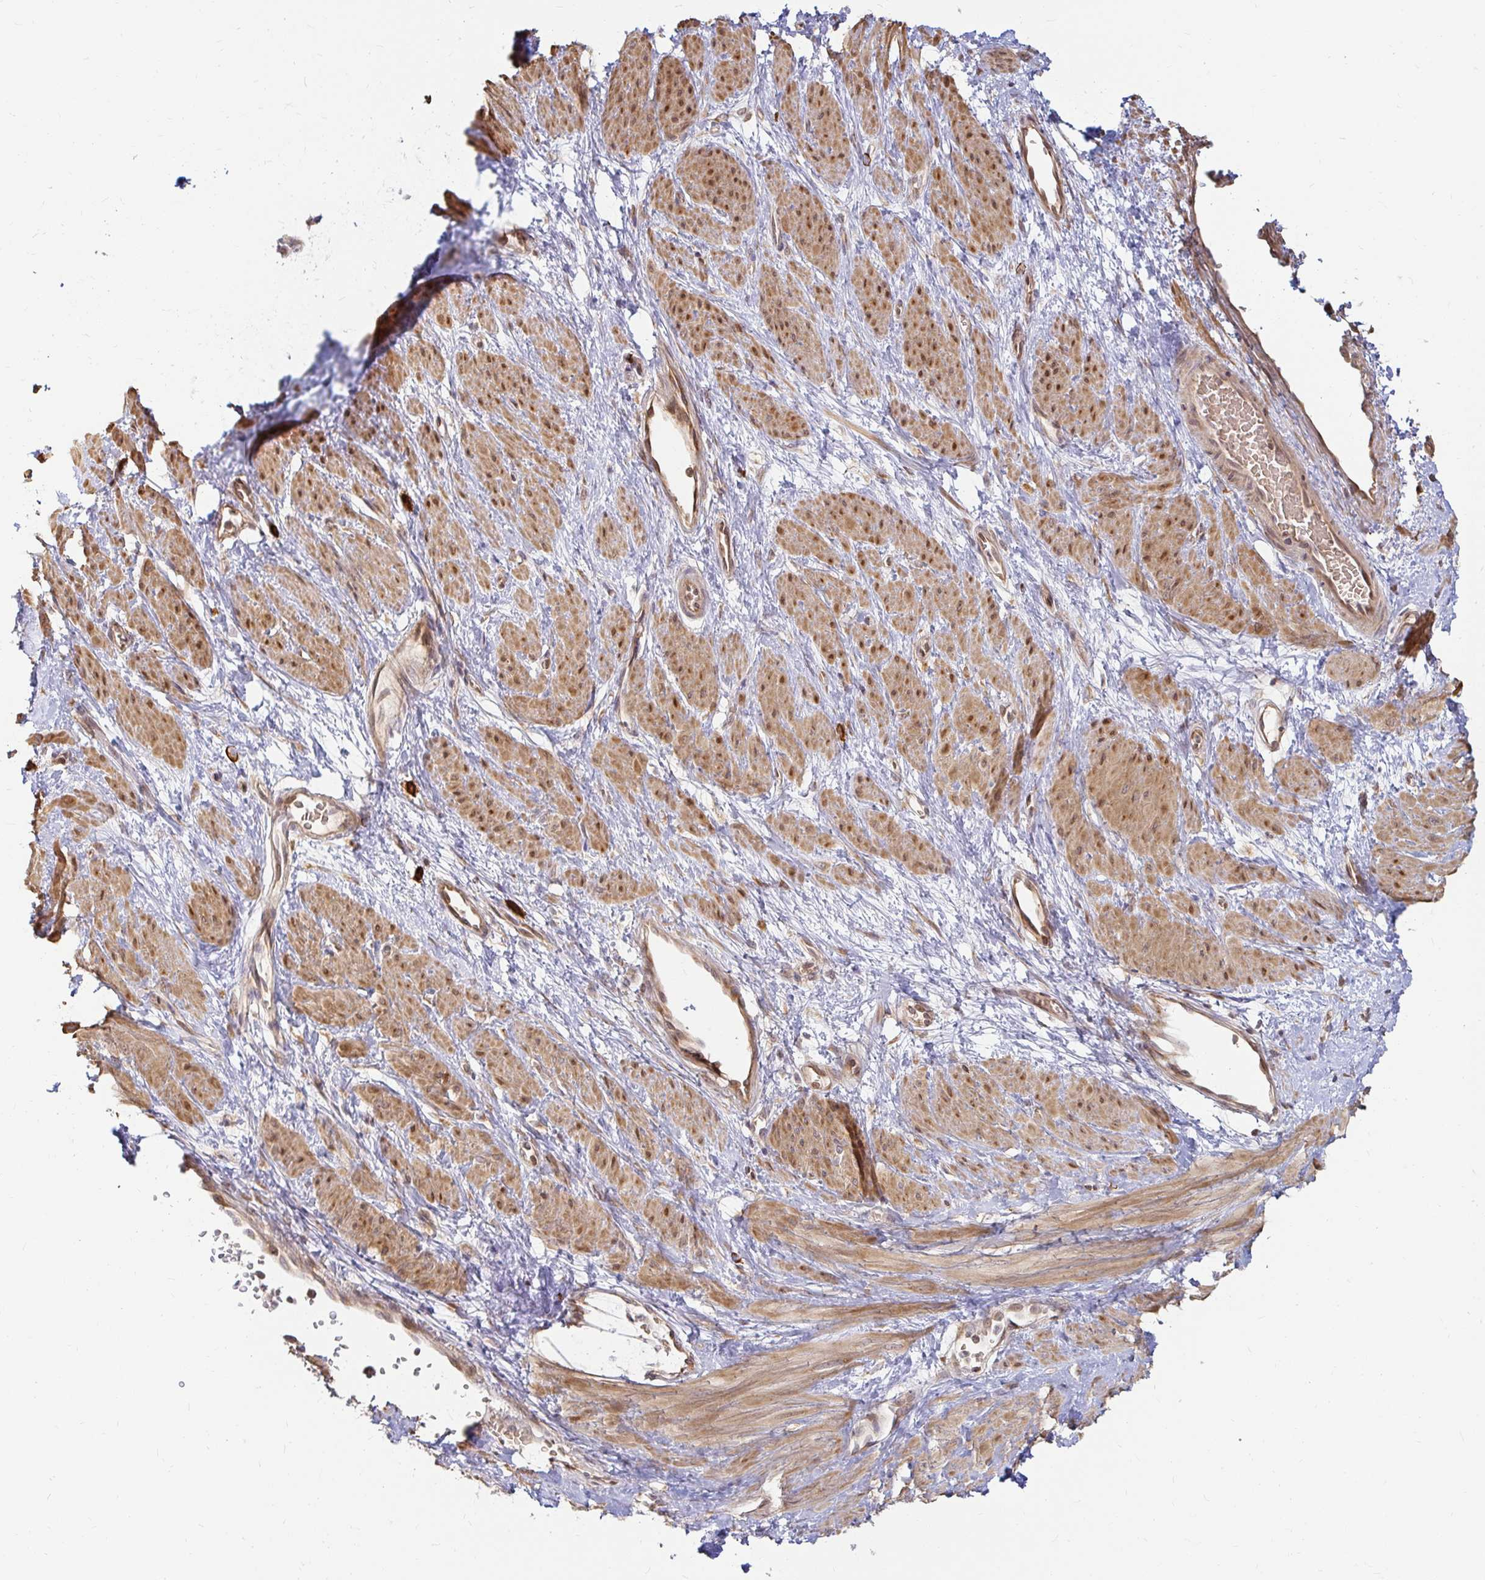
{"staining": {"intensity": "moderate", "quantity": ">75%", "location": "cytoplasmic/membranous,nuclear"}, "tissue": "smooth muscle", "cell_type": "Smooth muscle cells", "image_type": "normal", "snomed": [{"axis": "morphology", "description": "Normal tissue, NOS"}, {"axis": "topography", "description": "Smooth muscle"}, {"axis": "topography", "description": "Uterus"}], "caption": "Protein staining of normal smooth muscle exhibits moderate cytoplasmic/membranous,nuclear staining in approximately >75% of smooth muscle cells.", "gene": "CAST", "patient": {"sex": "female", "age": 39}}